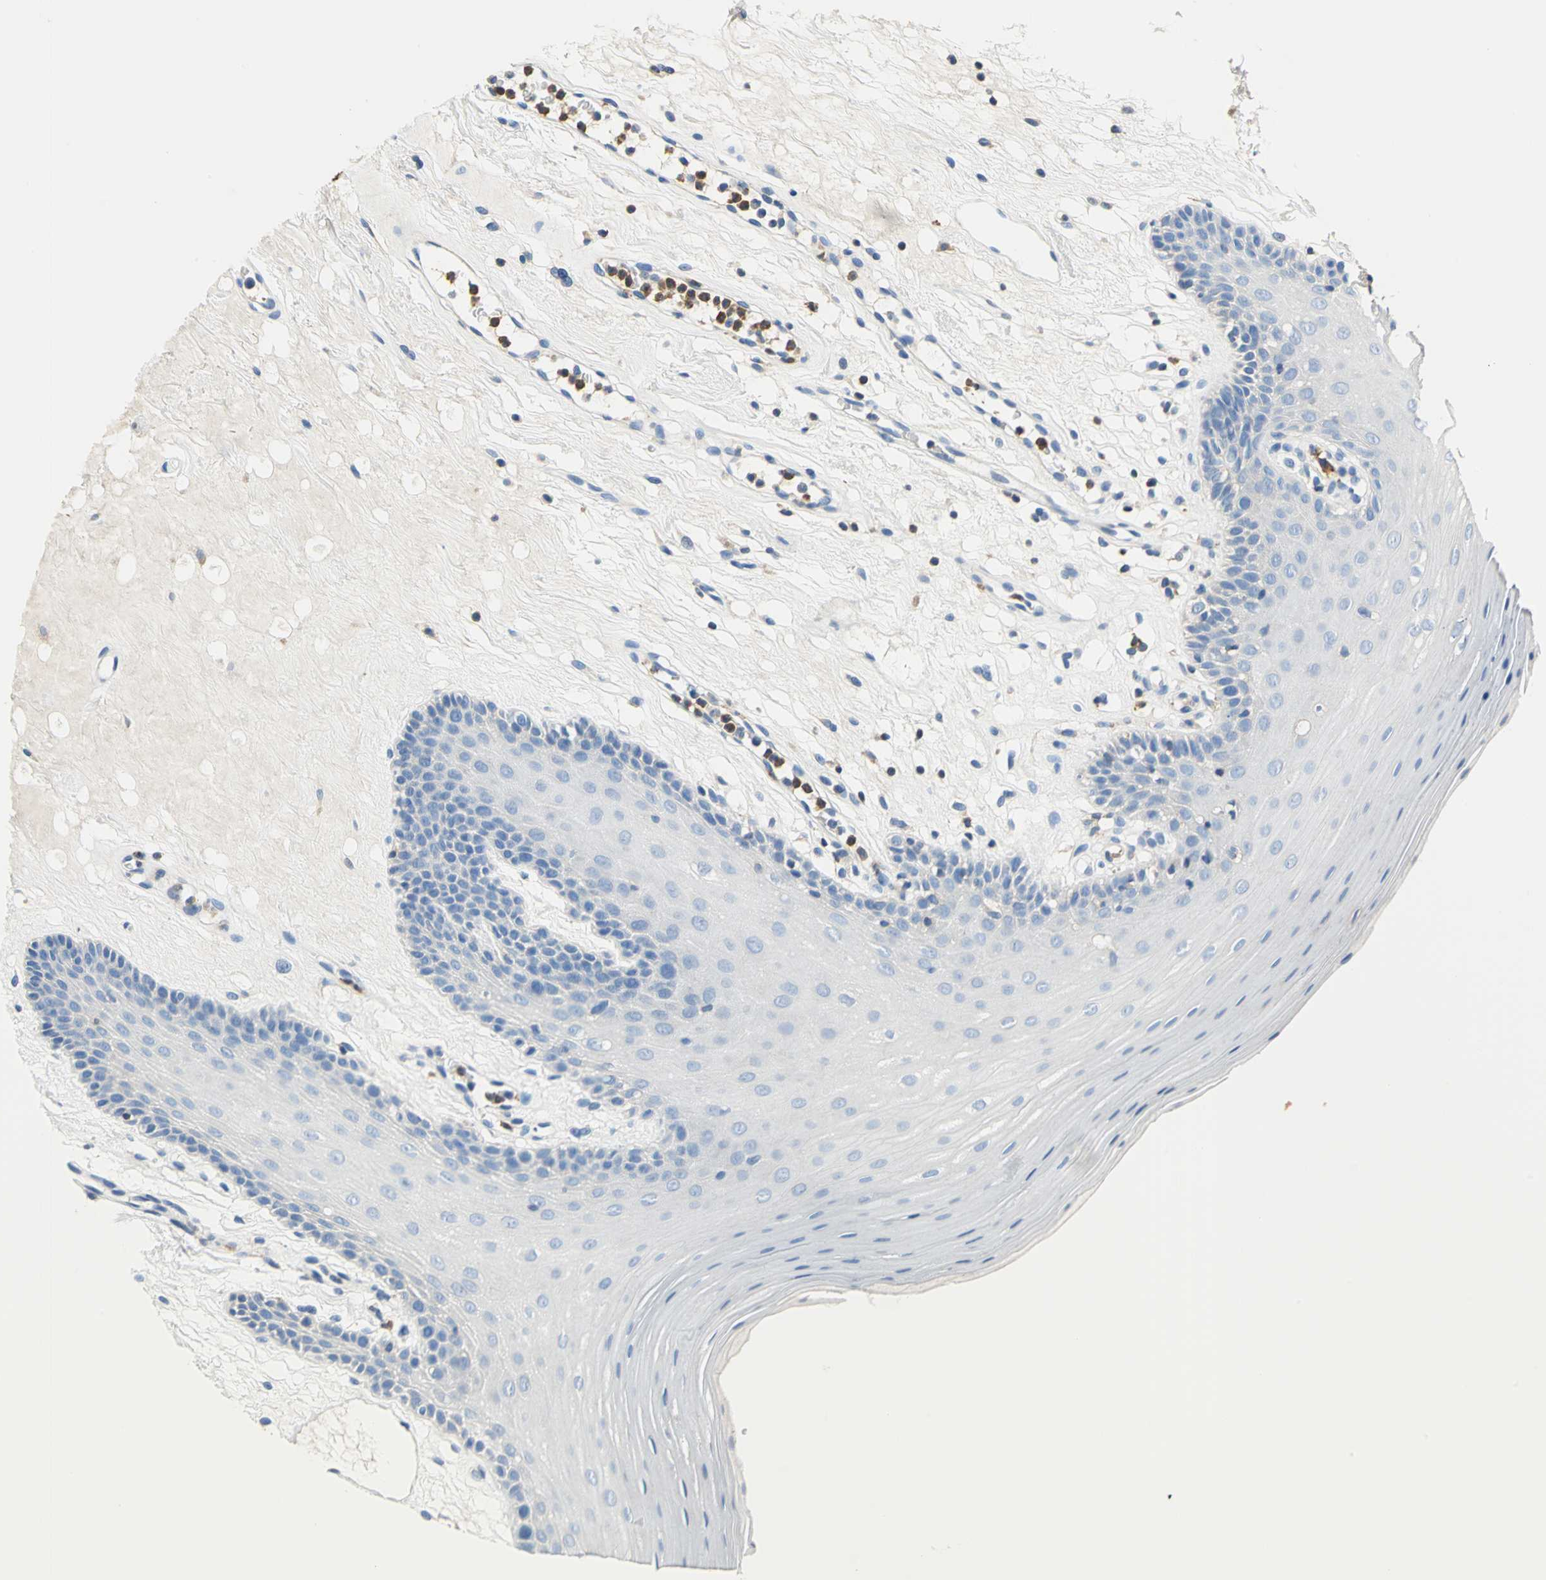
{"staining": {"intensity": "negative", "quantity": "none", "location": "none"}, "tissue": "oral mucosa", "cell_type": "Squamous epithelial cells", "image_type": "normal", "snomed": [{"axis": "morphology", "description": "Normal tissue, NOS"}, {"axis": "morphology", "description": "Squamous cell carcinoma, NOS"}, {"axis": "topography", "description": "Skeletal muscle"}, {"axis": "topography", "description": "Oral tissue"}, {"axis": "topography", "description": "Head-Neck"}], "caption": "The IHC micrograph has no significant staining in squamous epithelial cells of oral mucosa. (Brightfield microscopy of DAB (3,3'-diaminobenzidine) IHC at high magnification).", "gene": "SEPTIN11", "patient": {"sex": "male", "age": 71}}